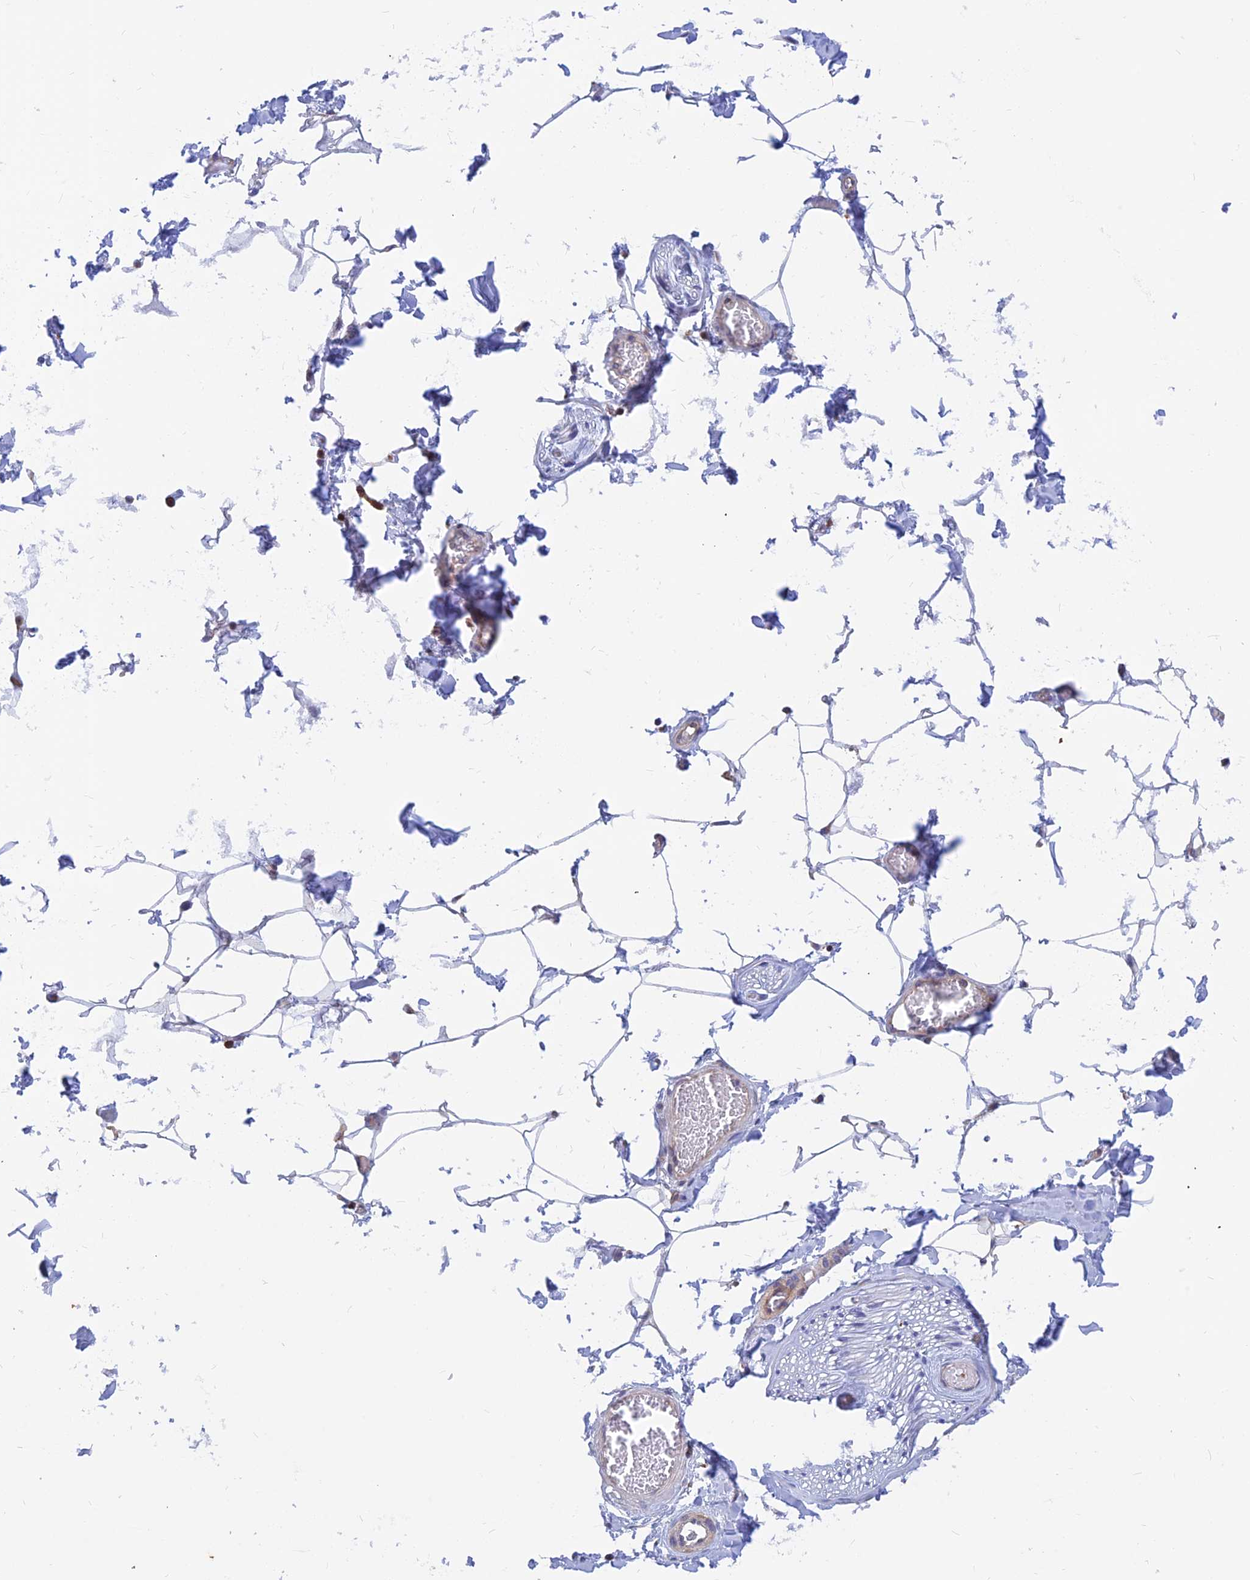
{"staining": {"intensity": "negative", "quantity": "none", "location": "none"}, "tissue": "adipose tissue", "cell_type": "Adipocytes", "image_type": "normal", "snomed": [{"axis": "morphology", "description": "Normal tissue, NOS"}, {"axis": "topography", "description": "Soft tissue"}, {"axis": "topography", "description": "Adipose tissue"}, {"axis": "topography", "description": "Vascular tissue"}, {"axis": "topography", "description": "Peripheral nerve tissue"}], "caption": "DAB immunohistochemical staining of benign adipose tissue displays no significant expression in adipocytes. (Stains: DAB (3,3'-diaminobenzidine) immunohistochemistry with hematoxylin counter stain, Microscopy: brightfield microscopy at high magnification).", "gene": "DNAJC16", "patient": {"sex": "male", "age": 46}}